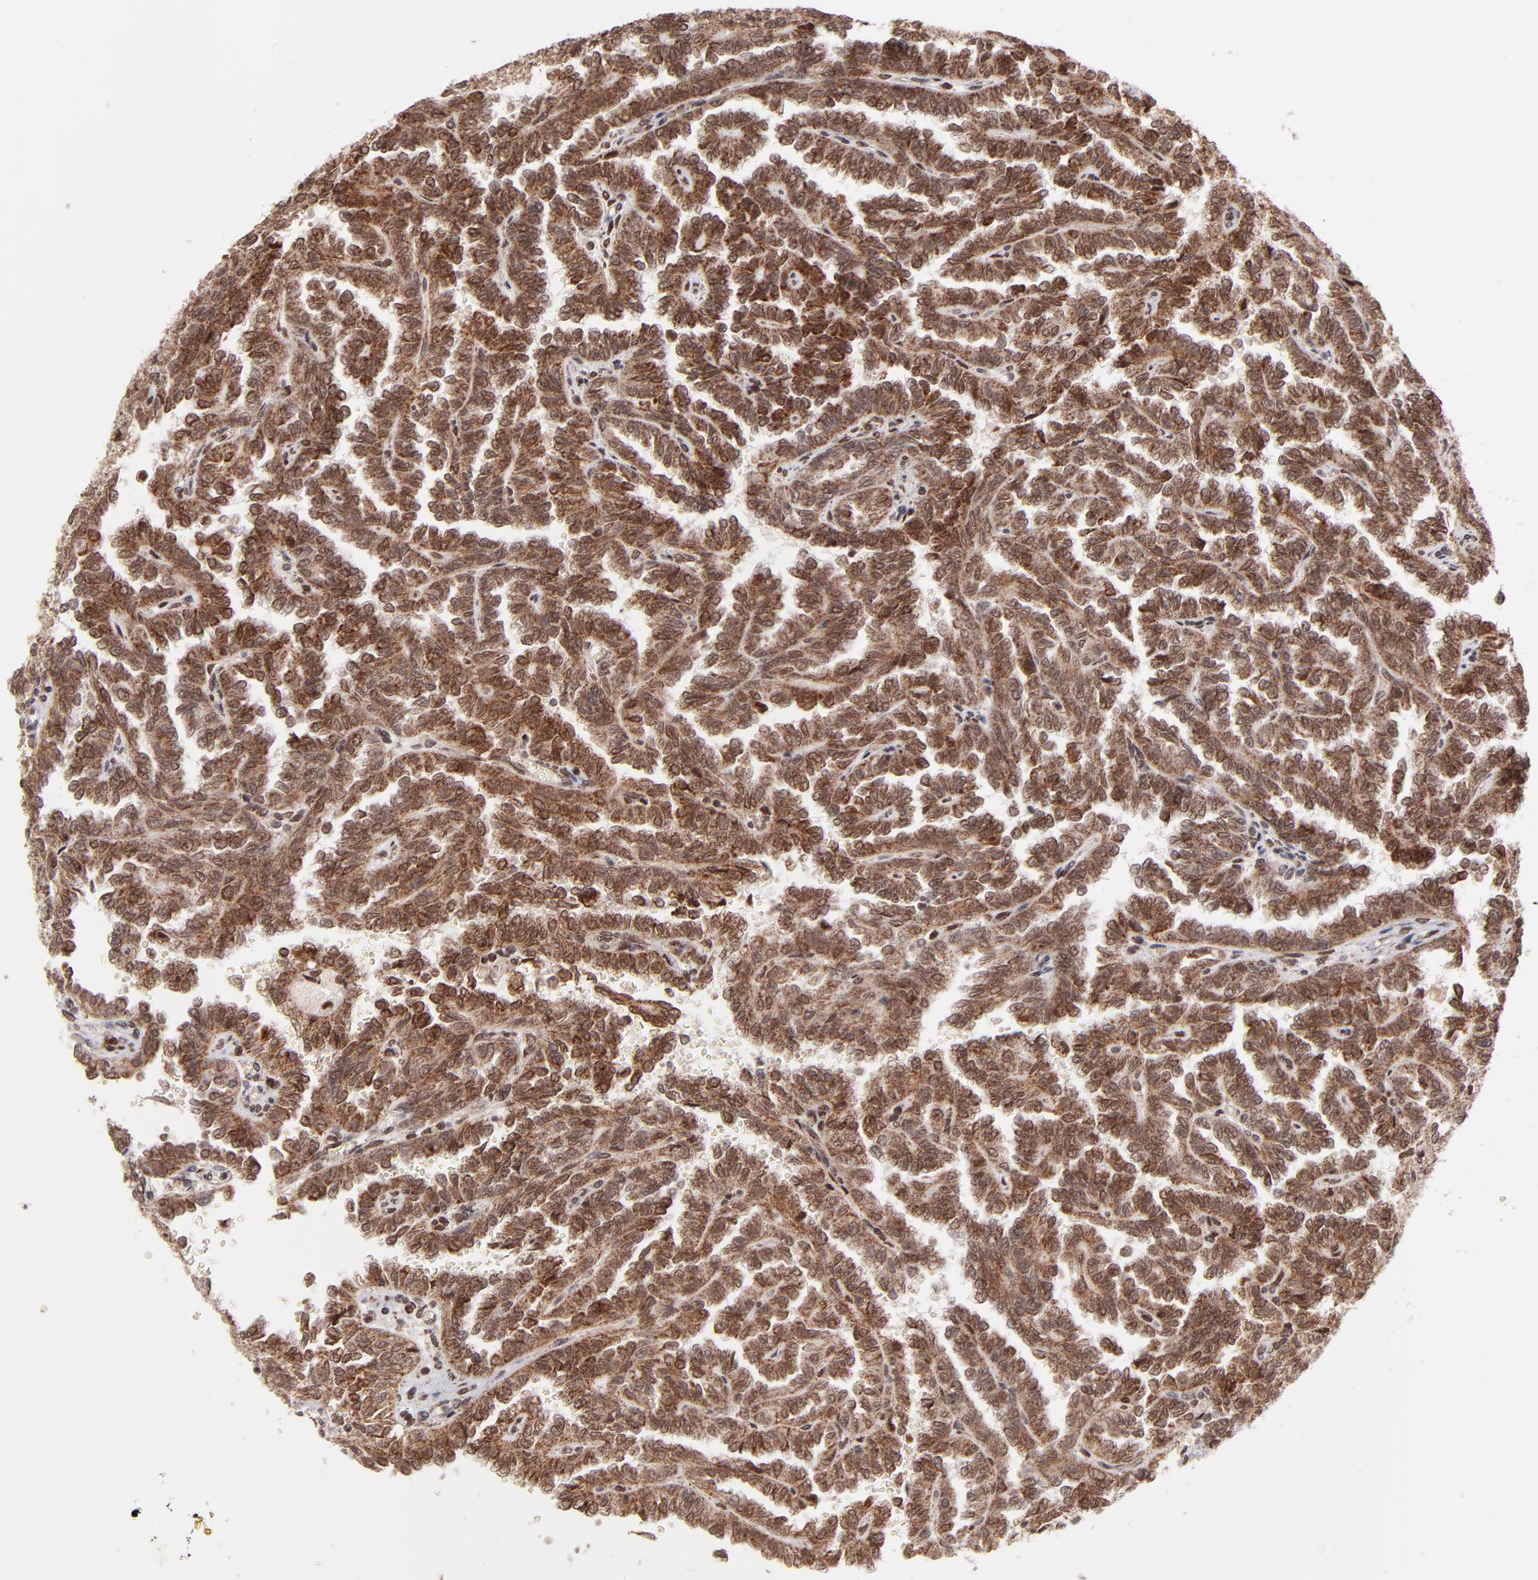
{"staining": {"intensity": "moderate", "quantity": ">75%", "location": "cytoplasmic/membranous,nuclear"}, "tissue": "renal cancer", "cell_type": "Tumor cells", "image_type": "cancer", "snomed": [{"axis": "morphology", "description": "Inflammation, NOS"}, {"axis": "morphology", "description": "Adenocarcinoma, NOS"}, {"axis": "topography", "description": "Kidney"}], "caption": "Renal cancer stained for a protein displays moderate cytoplasmic/membranous and nuclear positivity in tumor cells.", "gene": "TOP1MT", "patient": {"sex": "male", "age": 68}}